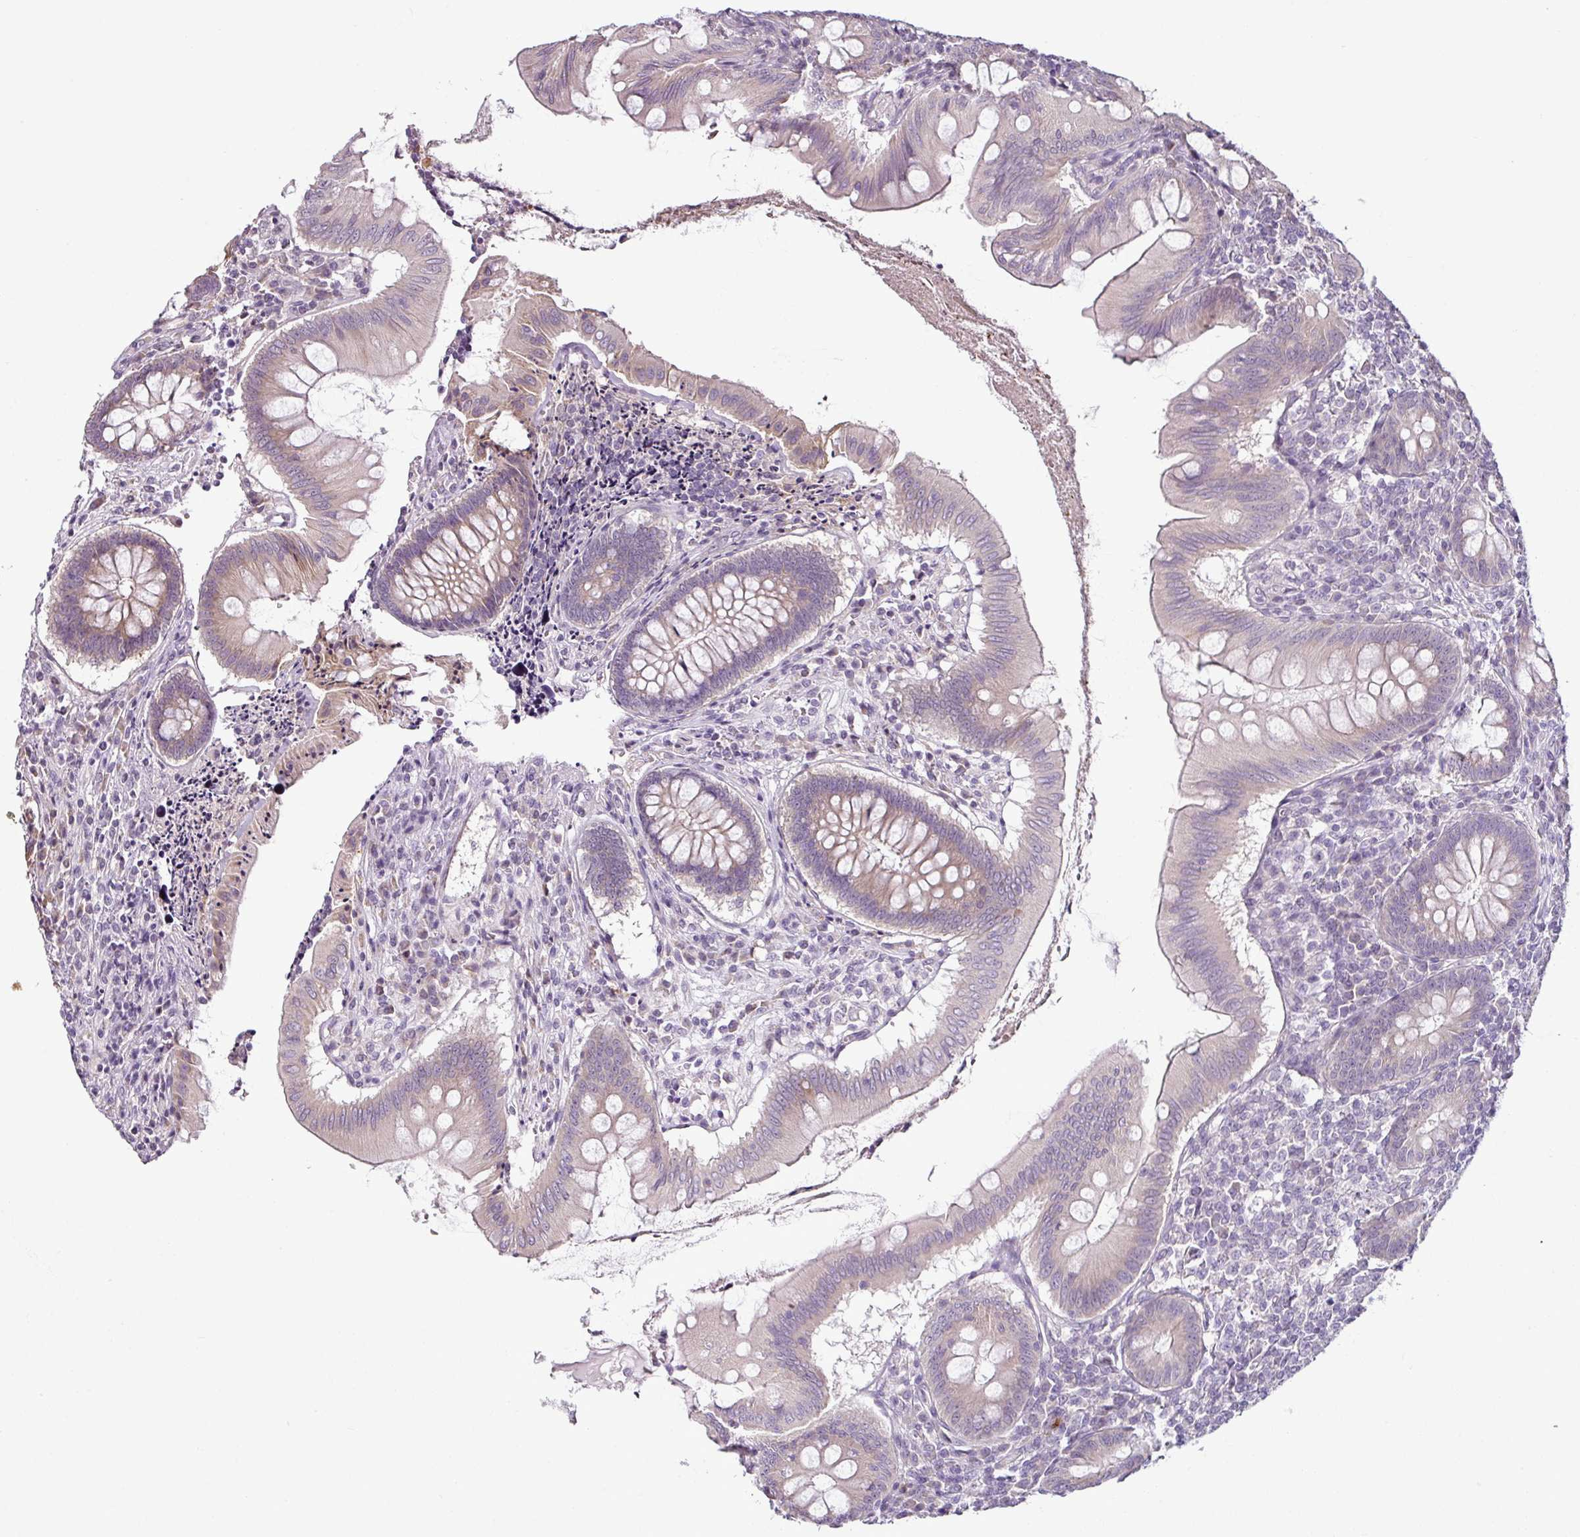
{"staining": {"intensity": "weak", "quantity": "25%-75%", "location": "cytoplasmic/membranous"}, "tissue": "appendix", "cell_type": "Glandular cells", "image_type": "normal", "snomed": [{"axis": "morphology", "description": "Normal tissue, NOS"}, {"axis": "topography", "description": "Appendix"}], "caption": "Immunohistochemistry (IHC) of unremarkable human appendix exhibits low levels of weak cytoplasmic/membranous expression in approximately 25%-75% of glandular cells. The staining is performed using DAB (3,3'-diaminobenzidine) brown chromogen to label protein expression. The nuclei are counter-stained blue using hematoxylin.", "gene": "OR52D1", "patient": {"sex": "female", "age": 51}}